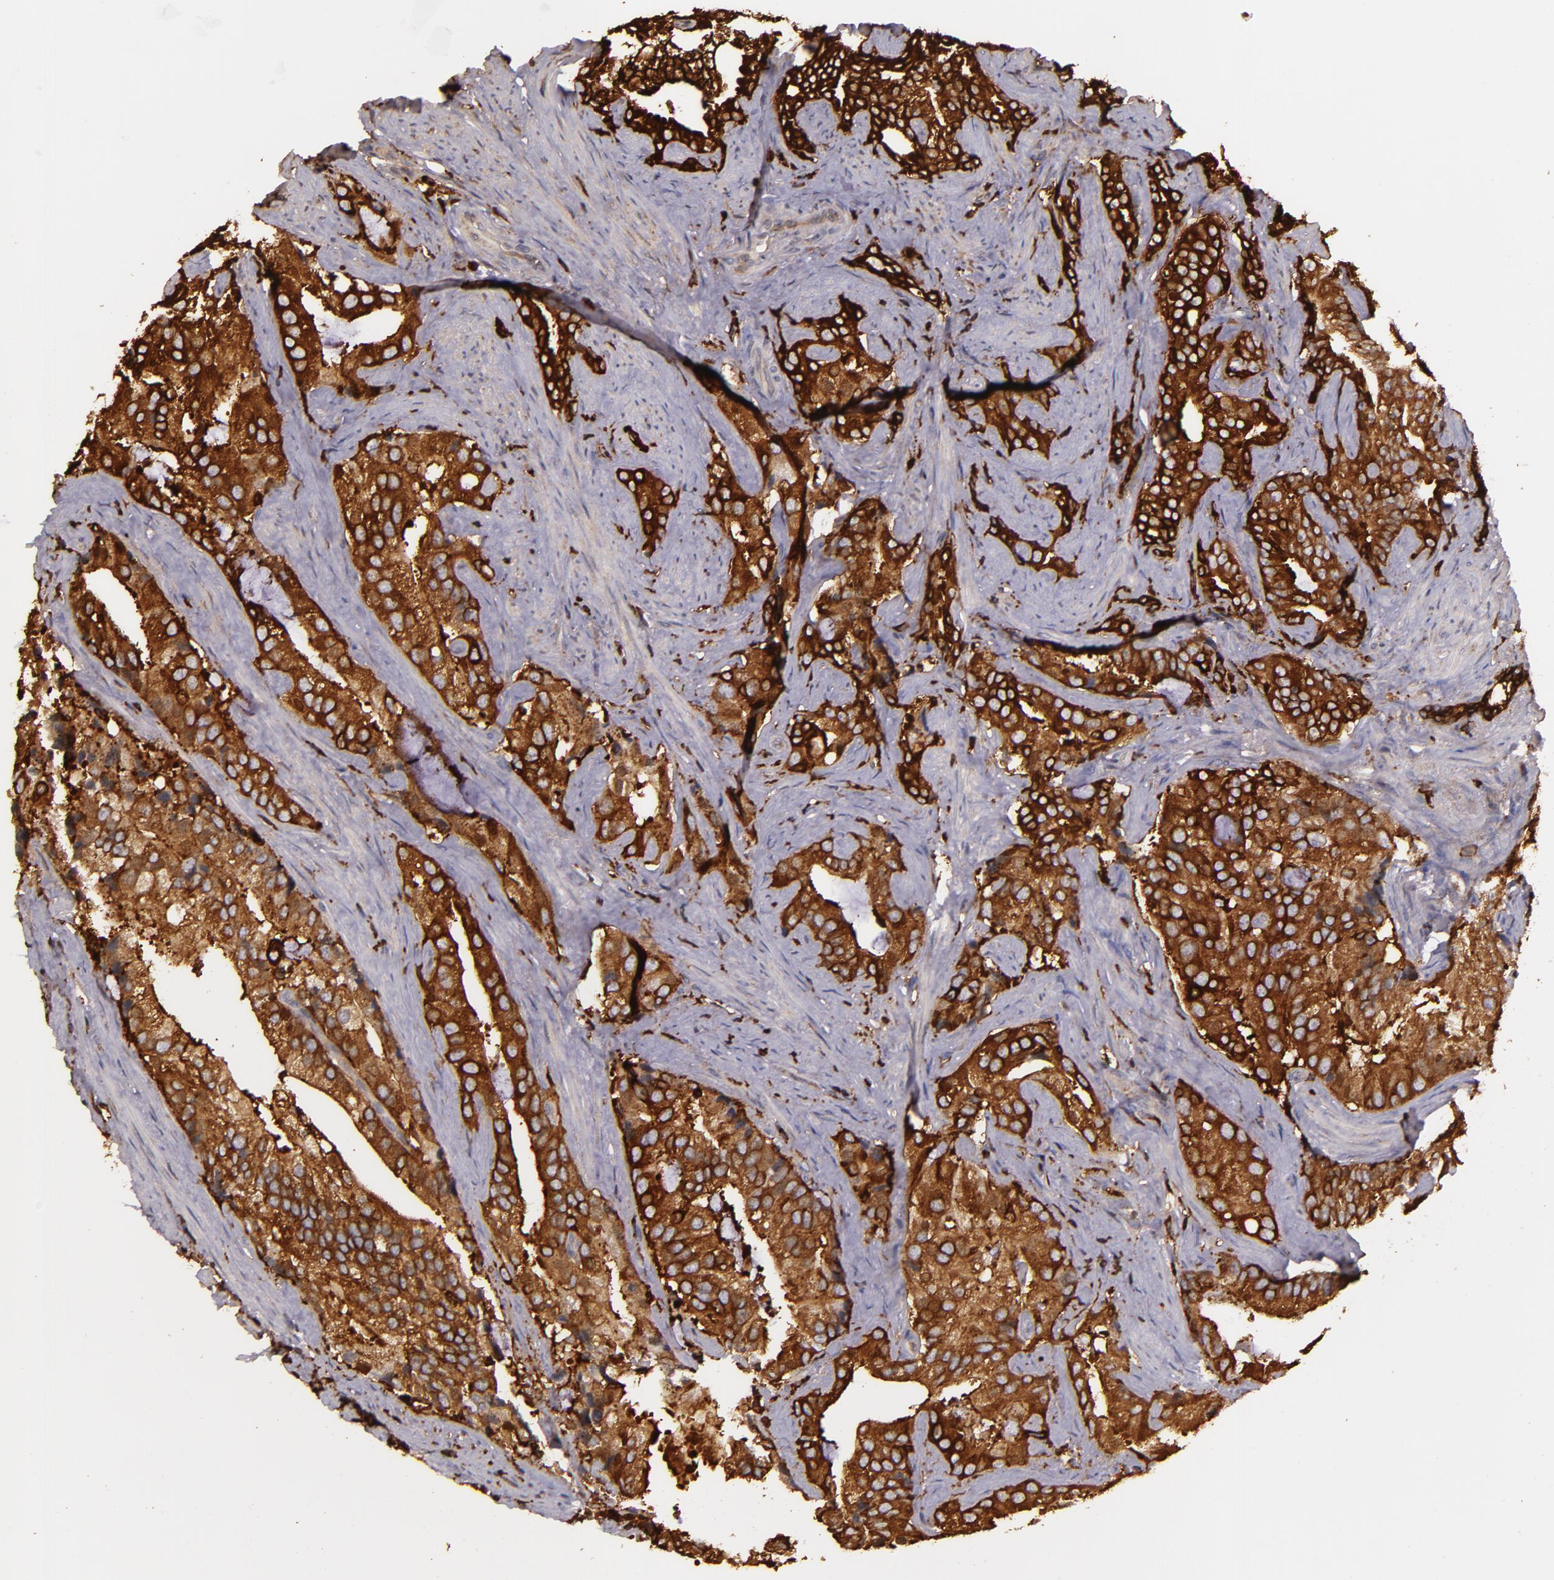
{"staining": {"intensity": "strong", "quantity": ">75%", "location": "cytoplasmic/membranous"}, "tissue": "prostate cancer", "cell_type": "Tumor cells", "image_type": "cancer", "snomed": [{"axis": "morphology", "description": "Adenocarcinoma, Low grade"}, {"axis": "topography", "description": "Prostate"}], "caption": "Strong cytoplasmic/membranous protein expression is identified in about >75% of tumor cells in prostate cancer. (IHC, brightfield microscopy, high magnification).", "gene": "SLC9A3R1", "patient": {"sex": "male", "age": 71}}